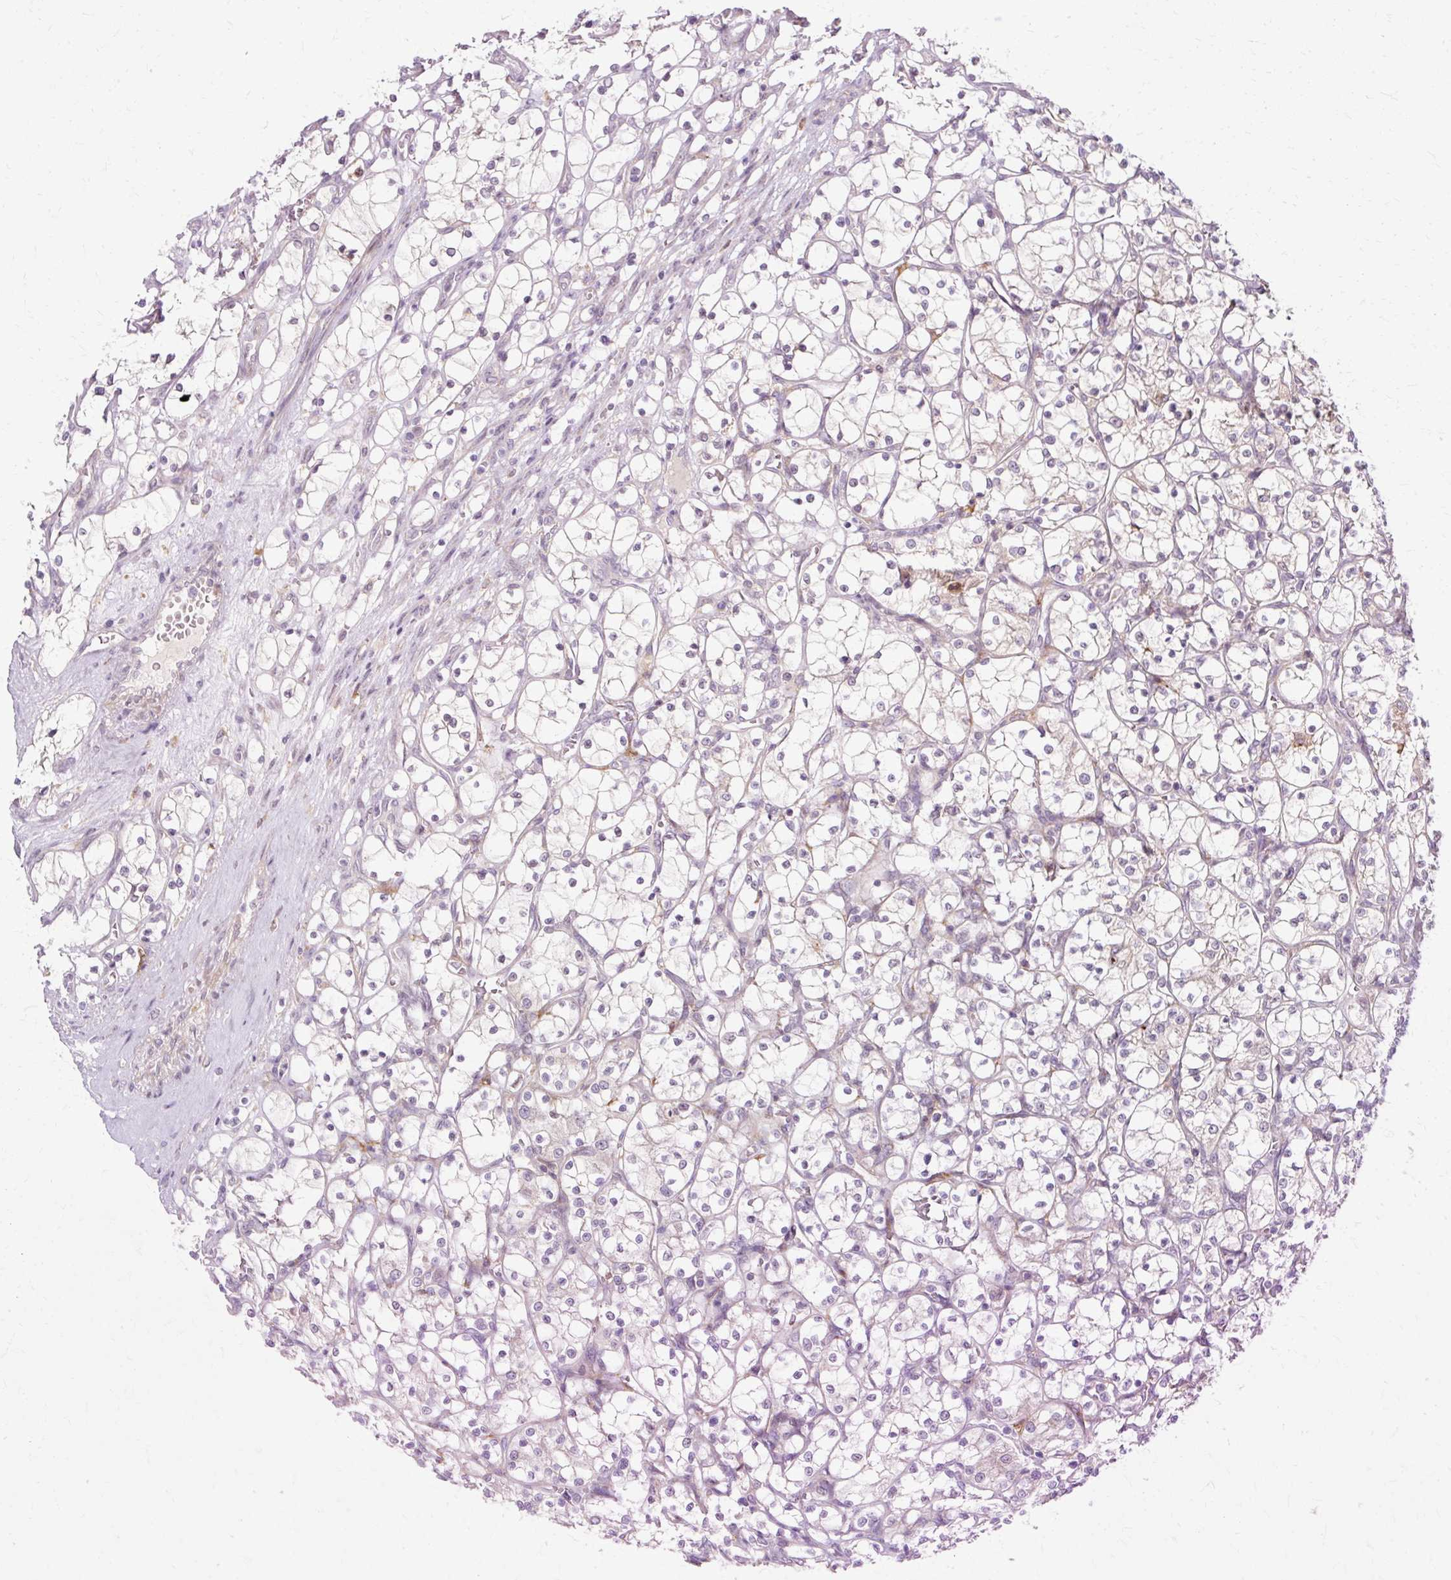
{"staining": {"intensity": "negative", "quantity": "none", "location": "none"}, "tissue": "renal cancer", "cell_type": "Tumor cells", "image_type": "cancer", "snomed": [{"axis": "morphology", "description": "Adenocarcinoma, NOS"}, {"axis": "topography", "description": "Kidney"}], "caption": "Tumor cells are negative for protein expression in human renal cancer (adenocarcinoma). Nuclei are stained in blue.", "gene": "GEMIN2", "patient": {"sex": "female", "age": 69}}